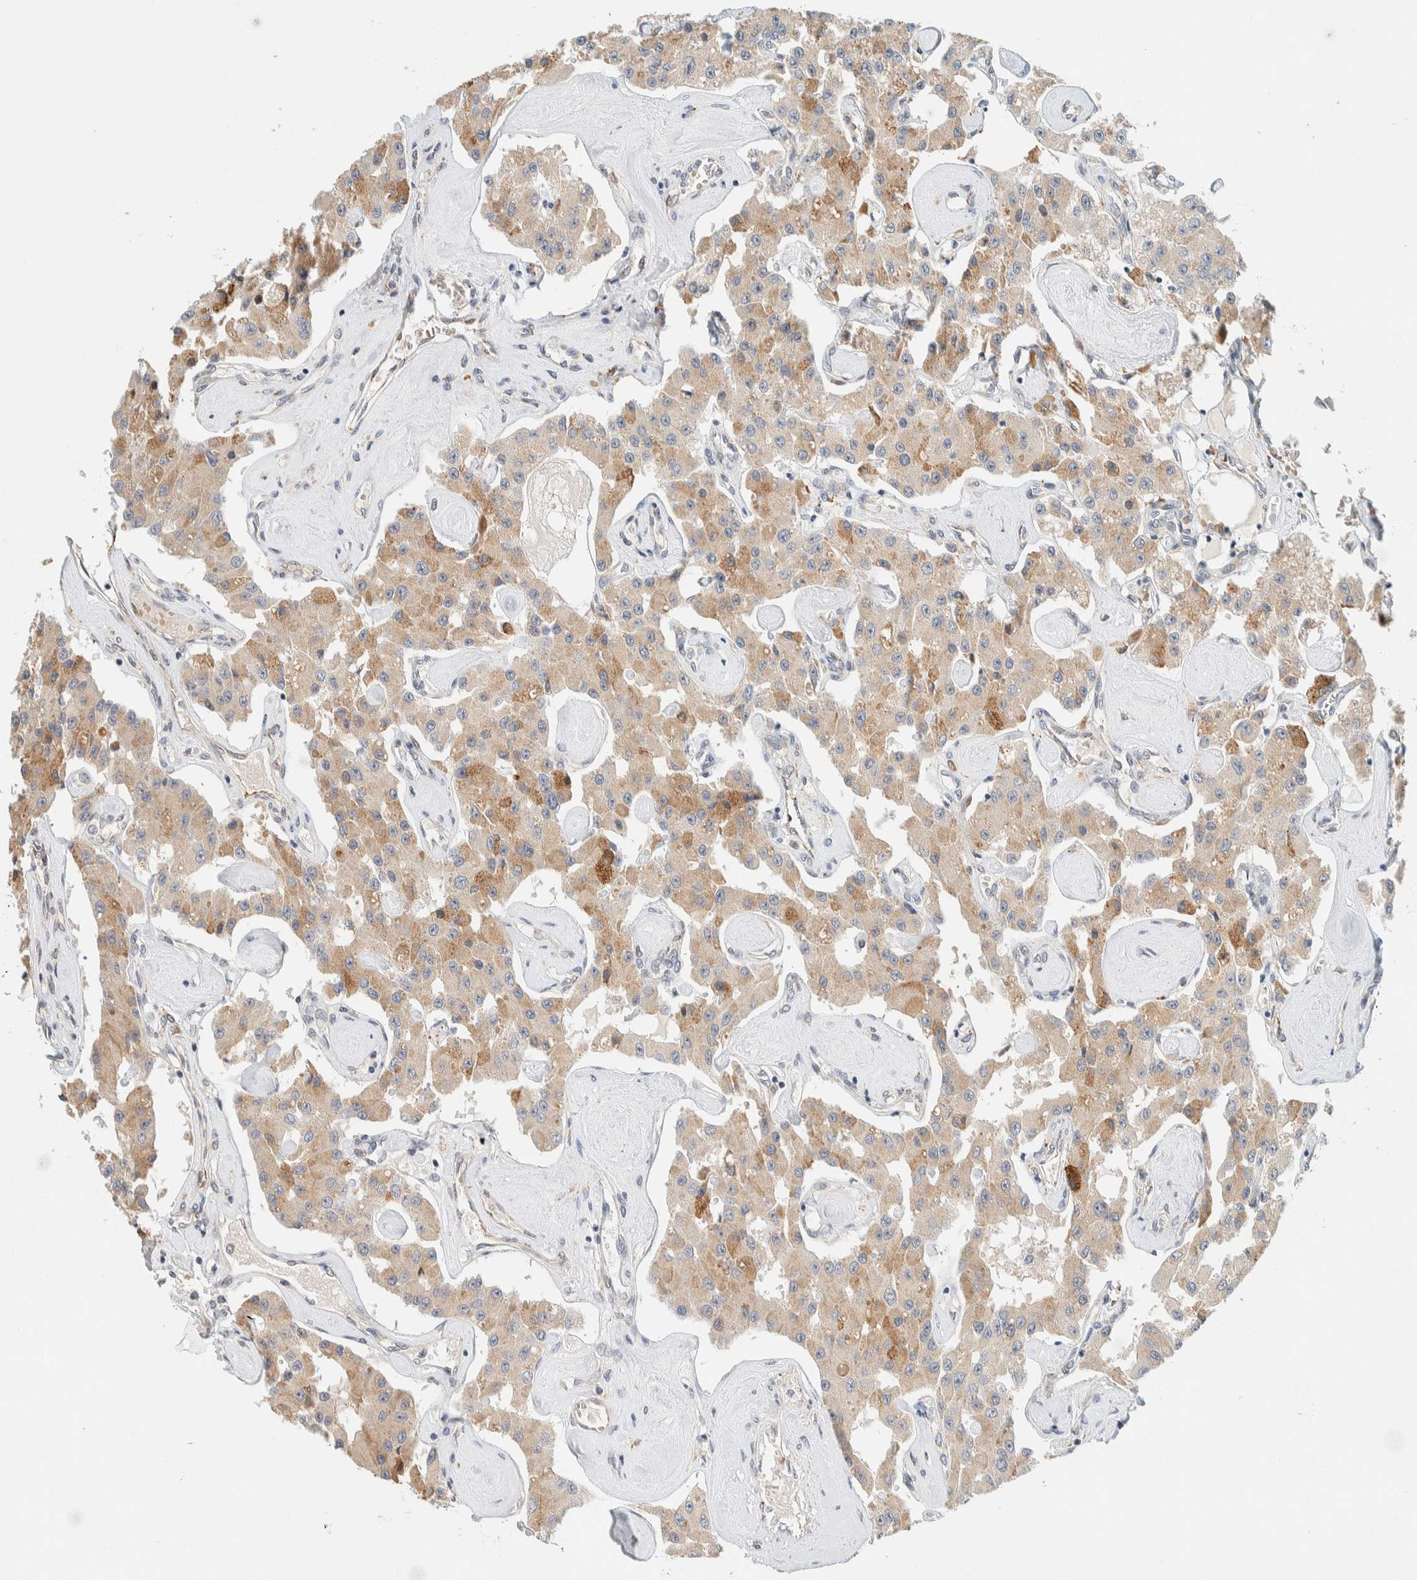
{"staining": {"intensity": "moderate", "quantity": "<25%", "location": "cytoplasmic/membranous"}, "tissue": "carcinoid", "cell_type": "Tumor cells", "image_type": "cancer", "snomed": [{"axis": "morphology", "description": "Carcinoid, malignant, NOS"}, {"axis": "topography", "description": "Pancreas"}], "caption": "This is an image of immunohistochemistry (IHC) staining of carcinoid (malignant), which shows moderate staining in the cytoplasmic/membranous of tumor cells.", "gene": "SUMF2", "patient": {"sex": "male", "age": 41}}